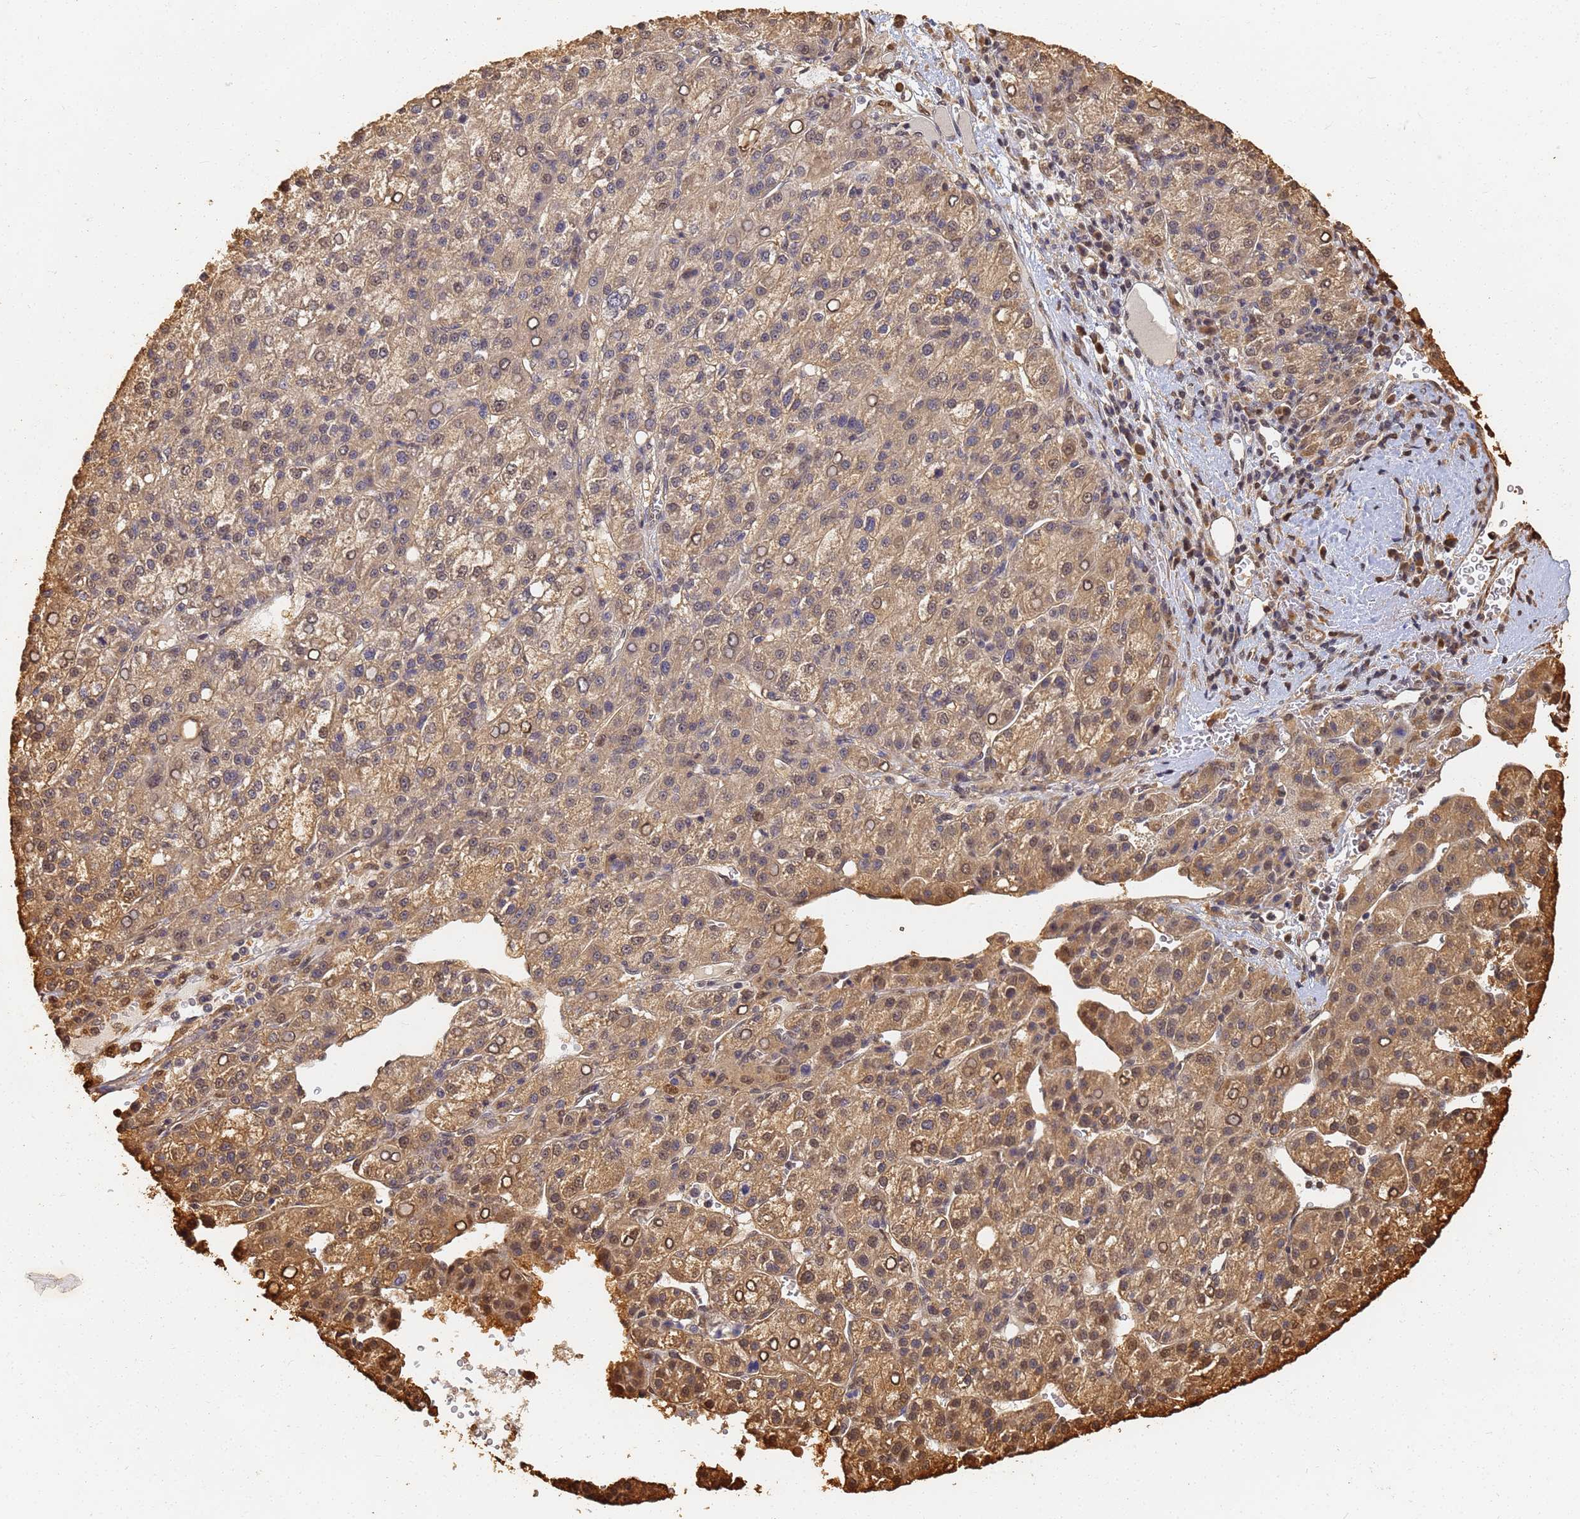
{"staining": {"intensity": "moderate", "quantity": ">75%", "location": "cytoplasmic/membranous,nuclear"}, "tissue": "liver cancer", "cell_type": "Tumor cells", "image_type": "cancer", "snomed": [{"axis": "morphology", "description": "Carcinoma, Hepatocellular, NOS"}, {"axis": "topography", "description": "Liver"}], "caption": "Tumor cells show moderate cytoplasmic/membranous and nuclear expression in about >75% of cells in liver hepatocellular carcinoma. (IHC, brightfield microscopy, high magnification).", "gene": "JAK2", "patient": {"sex": "female", "age": 58}}